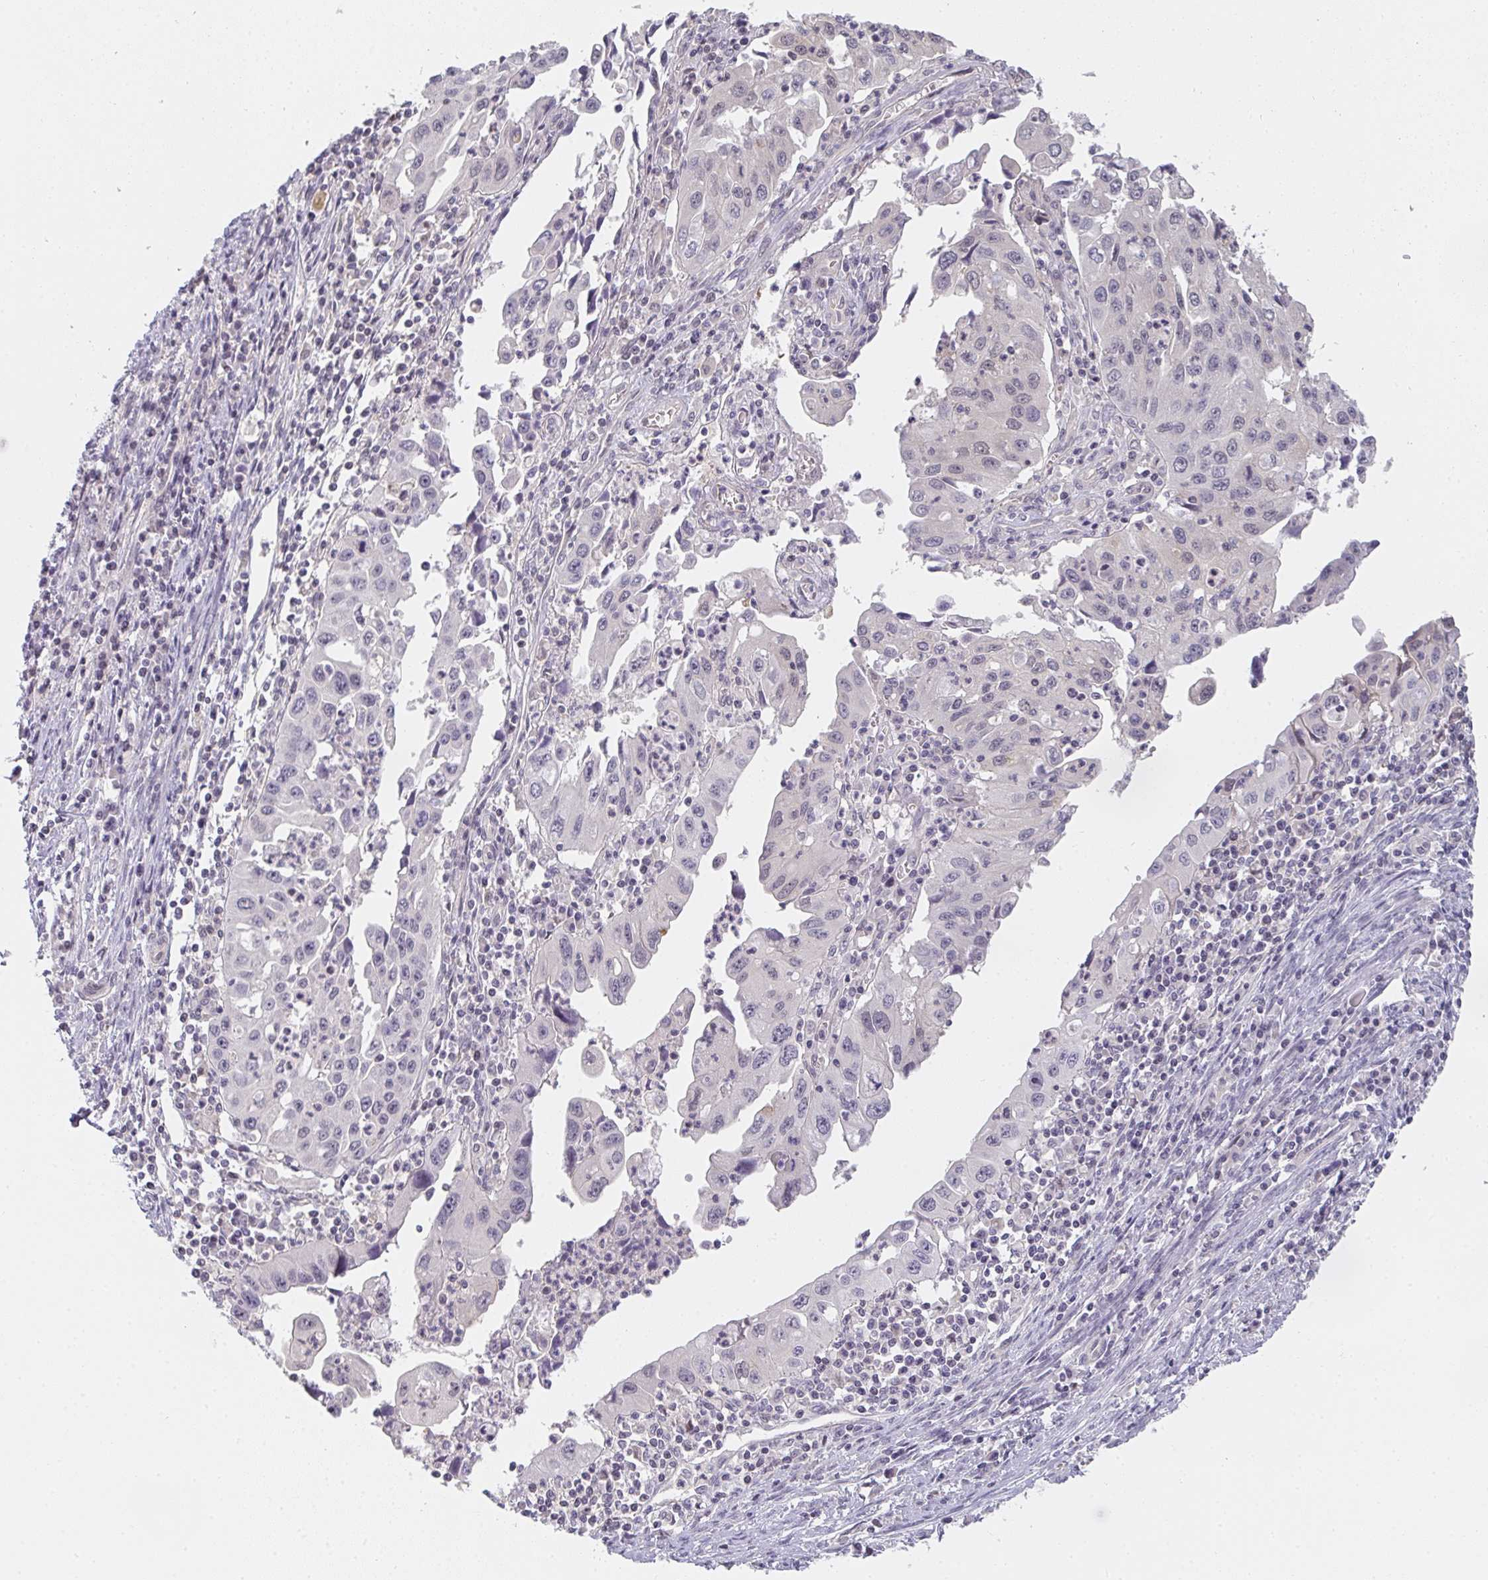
{"staining": {"intensity": "negative", "quantity": "none", "location": "none"}, "tissue": "endometrial cancer", "cell_type": "Tumor cells", "image_type": "cancer", "snomed": [{"axis": "morphology", "description": "Adenocarcinoma, NOS"}, {"axis": "topography", "description": "Uterus"}], "caption": "Immunohistochemical staining of endometrial cancer shows no significant staining in tumor cells.", "gene": "GSDMB", "patient": {"sex": "female", "age": 62}}